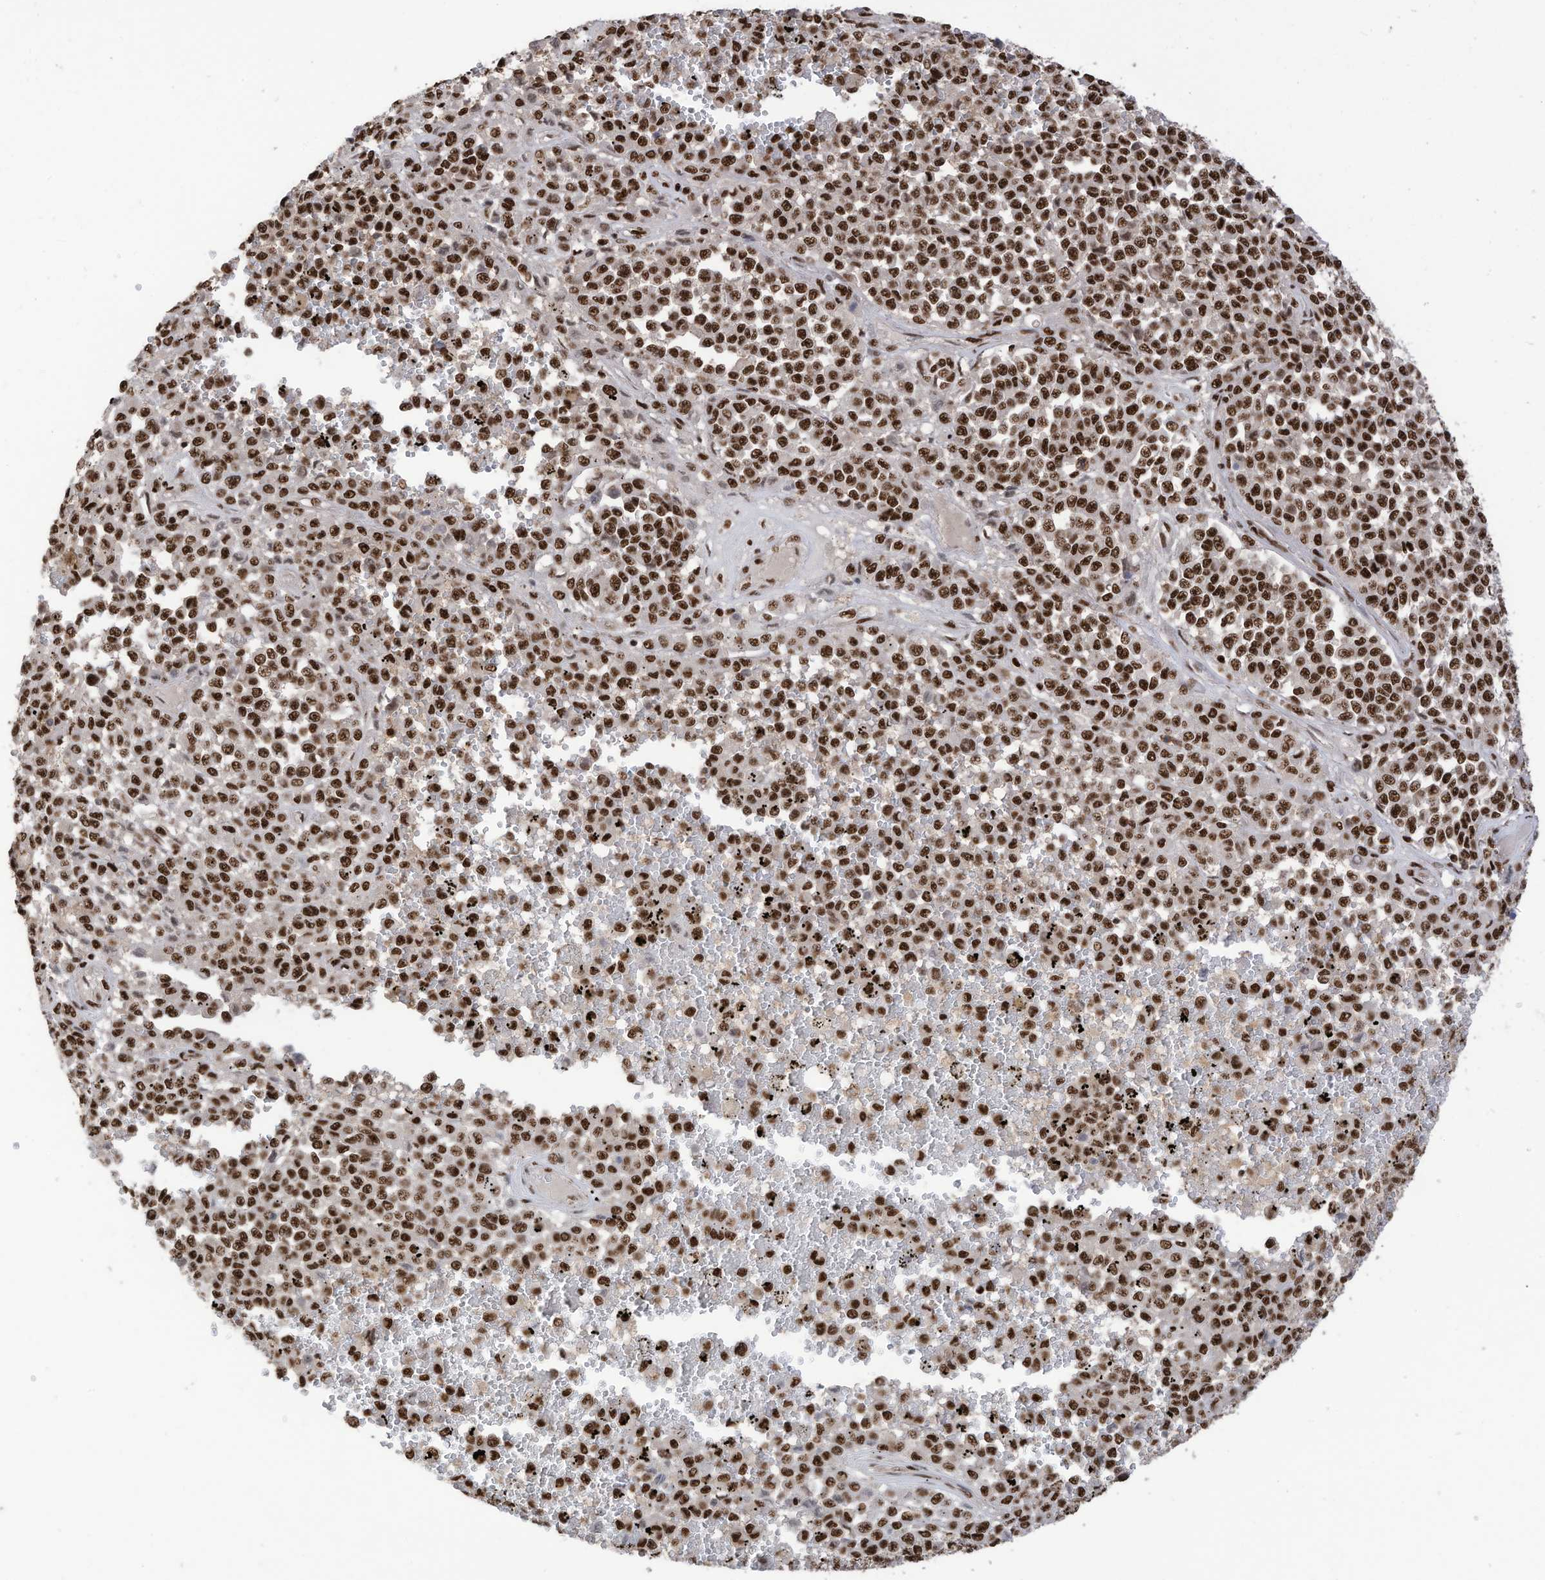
{"staining": {"intensity": "strong", "quantity": ">75%", "location": "nuclear"}, "tissue": "melanoma", "cell_type": "Tumor cells", "image_type": "cancer", "snomed": [{"axis": "morphology", "description": "Malignant melanoma, Metastatic site"}, {"axis": "topography", "description": "Pancreas"}], "caption": "Immunohistochemistry (IHC) photomicrograph of neoplastic tissue: melanoma stained using immunohistochemistry reveals high levels of strong protein expression localized specifically in the nuclear of tumor cells, appearing as a nuclear brown color.", "gene": "SF3A3", "patient": {"sex": "female", "age": 30}}